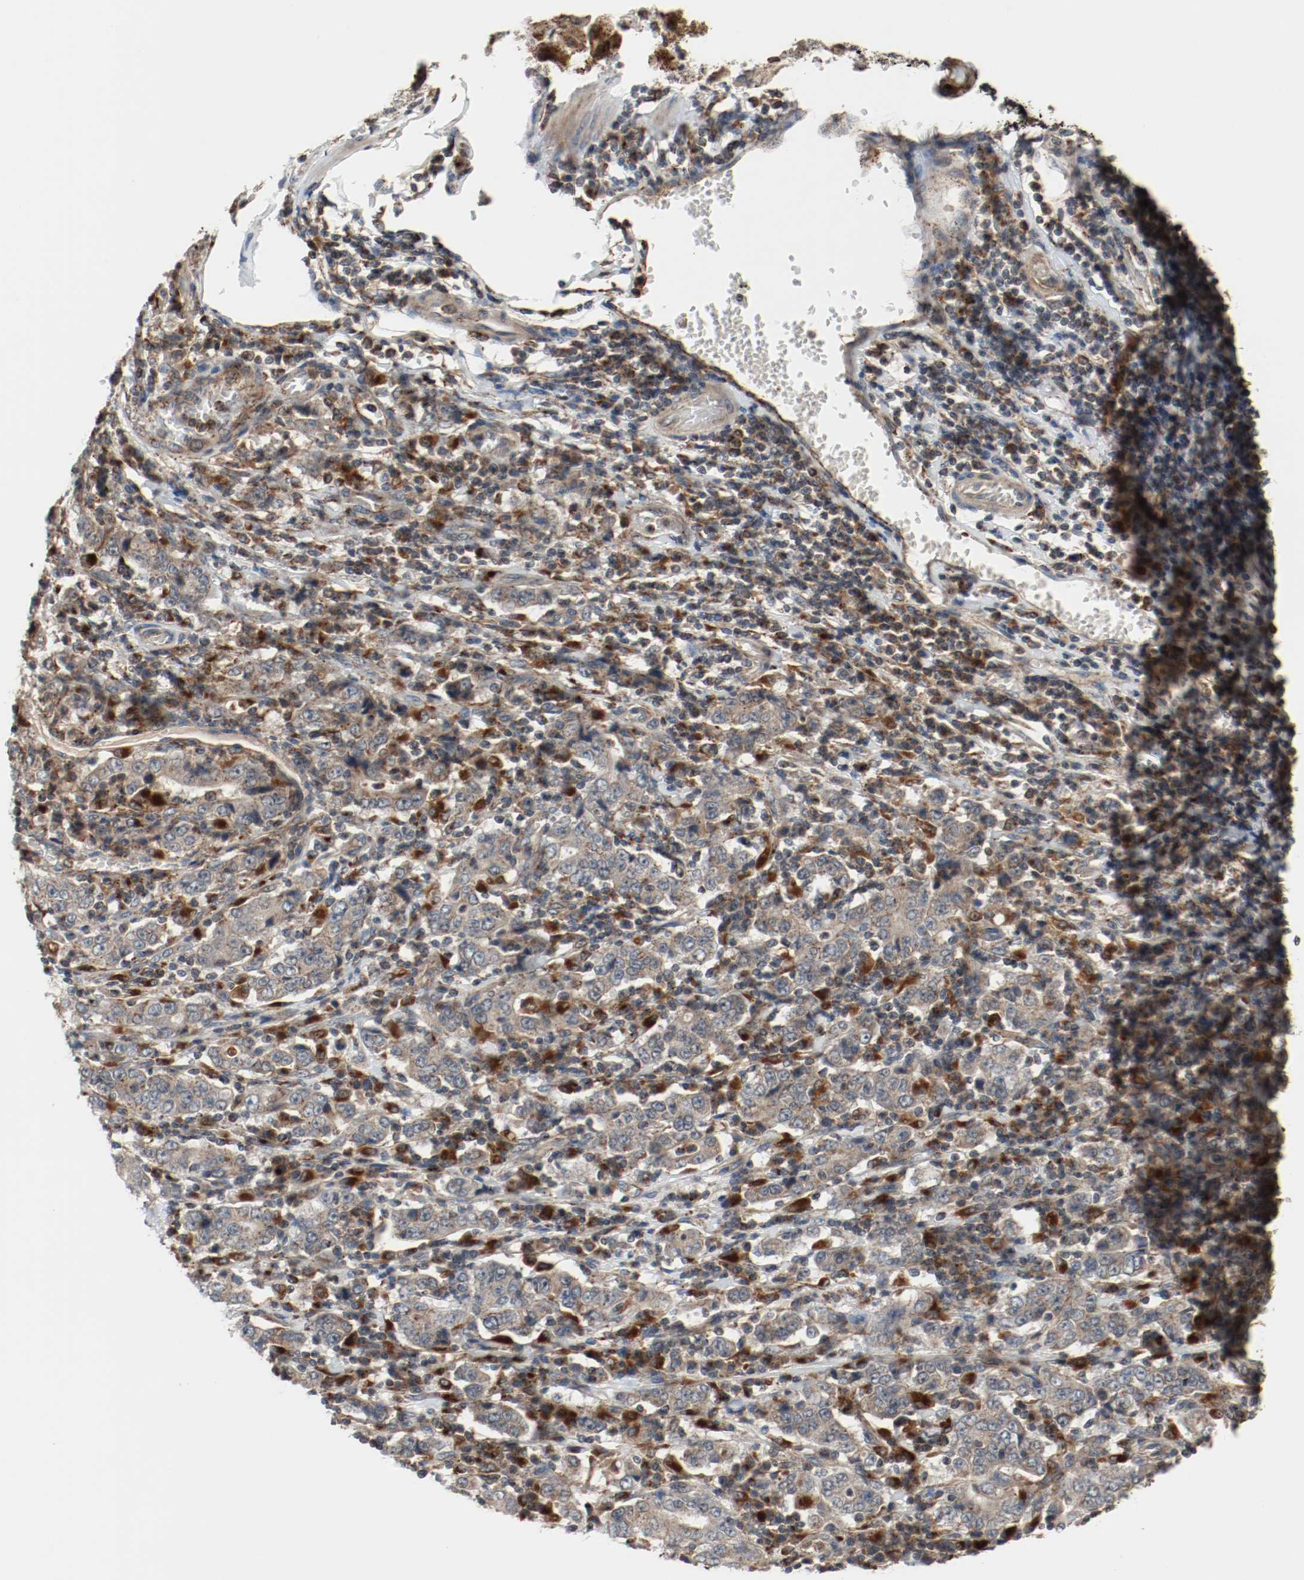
{"staining": {"intensity": "moderate", "quantity": ">75%", "location": "cytoplasmic/membranous"}, "tissue": "stomach cancer", "cell_type": "Tumor cells", "image_type": "cancer", "snomed": [{"axis": "morphology", "description": "Normal tissue, NOS"}, {"axis": "morphology", "description": "Adenocarcinoma, NOS"}, {"axis": "topography", "description": "Stomach, upper"}, {"axis": "topography", "description": "Stomach"}], "caption": "High-magnification brightfield microscopy of adenocarcinoma (stomach) stained with DAB (brown) and counterstained with hematoxylin (blue). tumor cells exhibit moderate cytoplasmic/membranous staining is identified in approximately>75% of cells.", "gene": "LAMP2", "patient": {"sex": "male", "age": 59}}